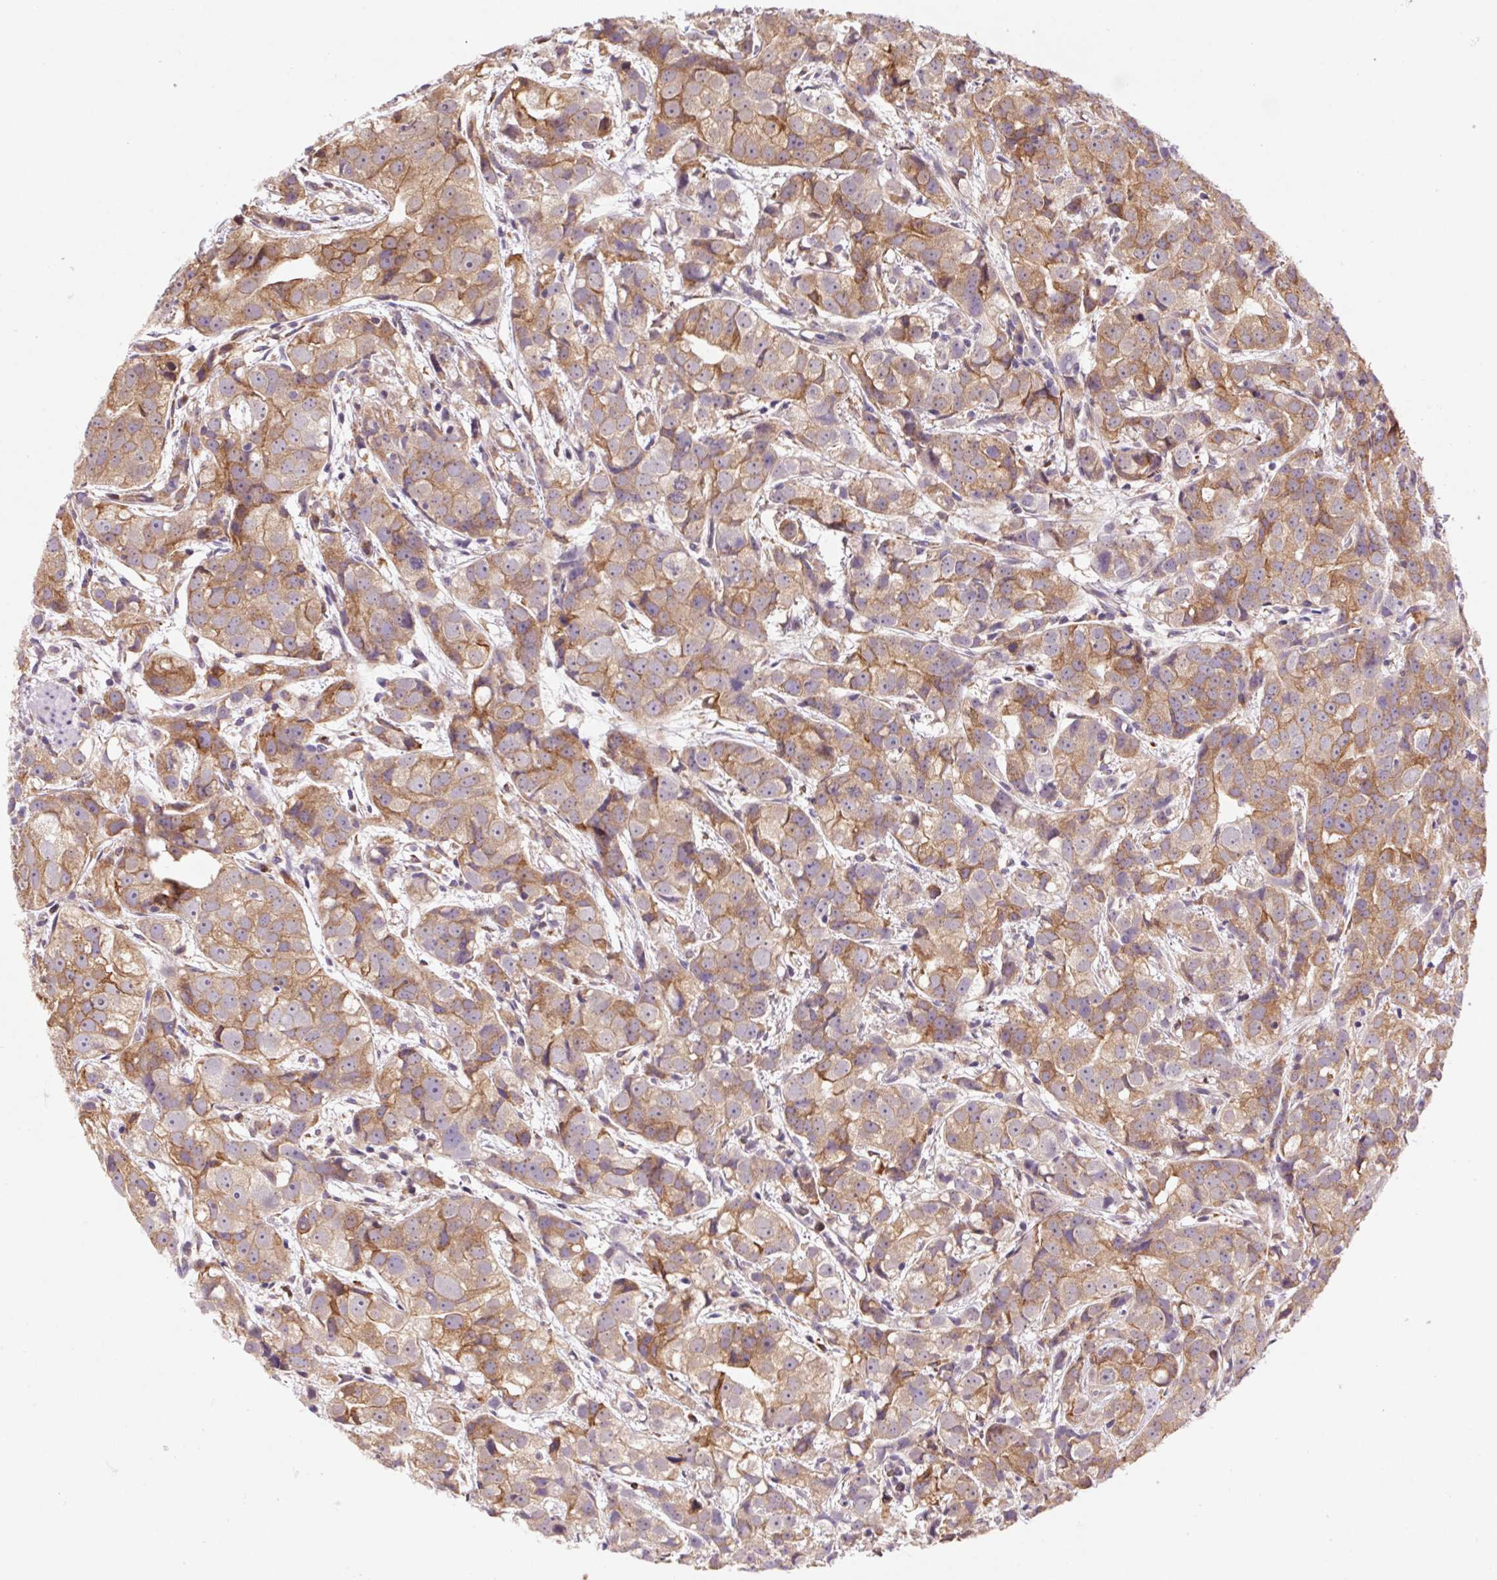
{"staining": {"intensity": "moderate", "quantity": ">75%", "location": "cytoplasmic/membranous"}, "tissue": "prostate cancer", "cell_type": "Tumor cells", "image_type": "cancer", "snomed": [{"axis": "morphology", "description": "Adenocarcinoma, High grade"}, {"axis": "topography", "description": "Prostate"}], "caption": "A high-resolution image shows immunohistochemistry staining of prostate cancer (high-grade adenocarcinoma), which displays moderate cytoplasmic/membranous positivity in approximately >75% of tumor cells.", "gene": "KLHL20", "patient": {"sex": "male", "age": 68}}